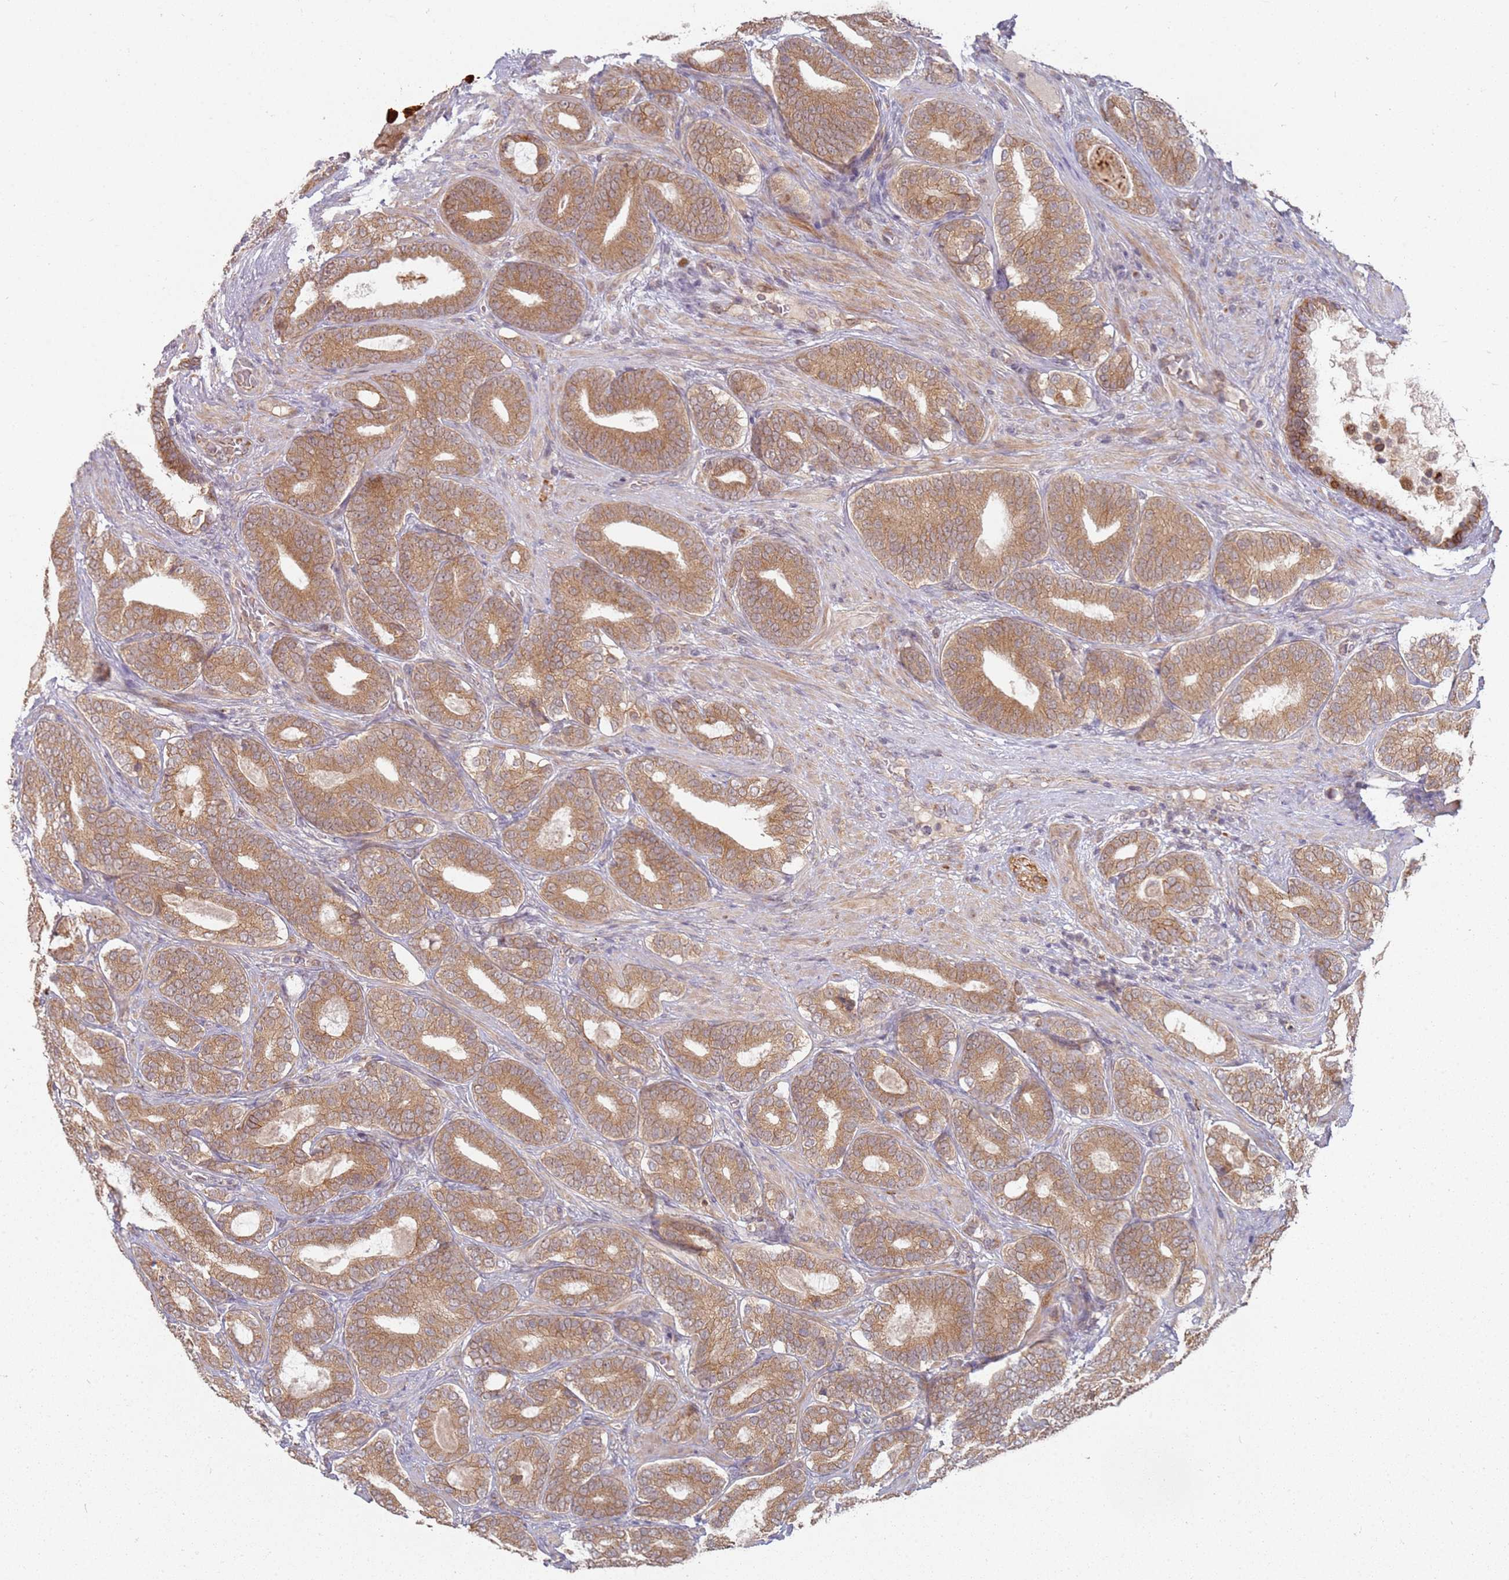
{"staining": {"intensity": "moderate", "quantity": ">75%", "location": "cytoplasmic/membranous"}, "tissue": "prostate cancer", "cell_type": "Tumor cells", "image_type": "cancer", "snomed": [{"axis": "morphology", "description": "Adenocarcinoma, High grade"}, {"axis": "topography", "description": "Prostate"}], "caption": "Immunohistochemistry (IHC) photomicrograph of prostate cancer (high-grade adenocarcinoma) stained for a protein (brown), which reveals medium levels of moderate cytoplasmic/membranous staining in approximately >75% of tumor cells.", "gene": "MPEG1", "patient": {"sex": "male", "age": 60}}